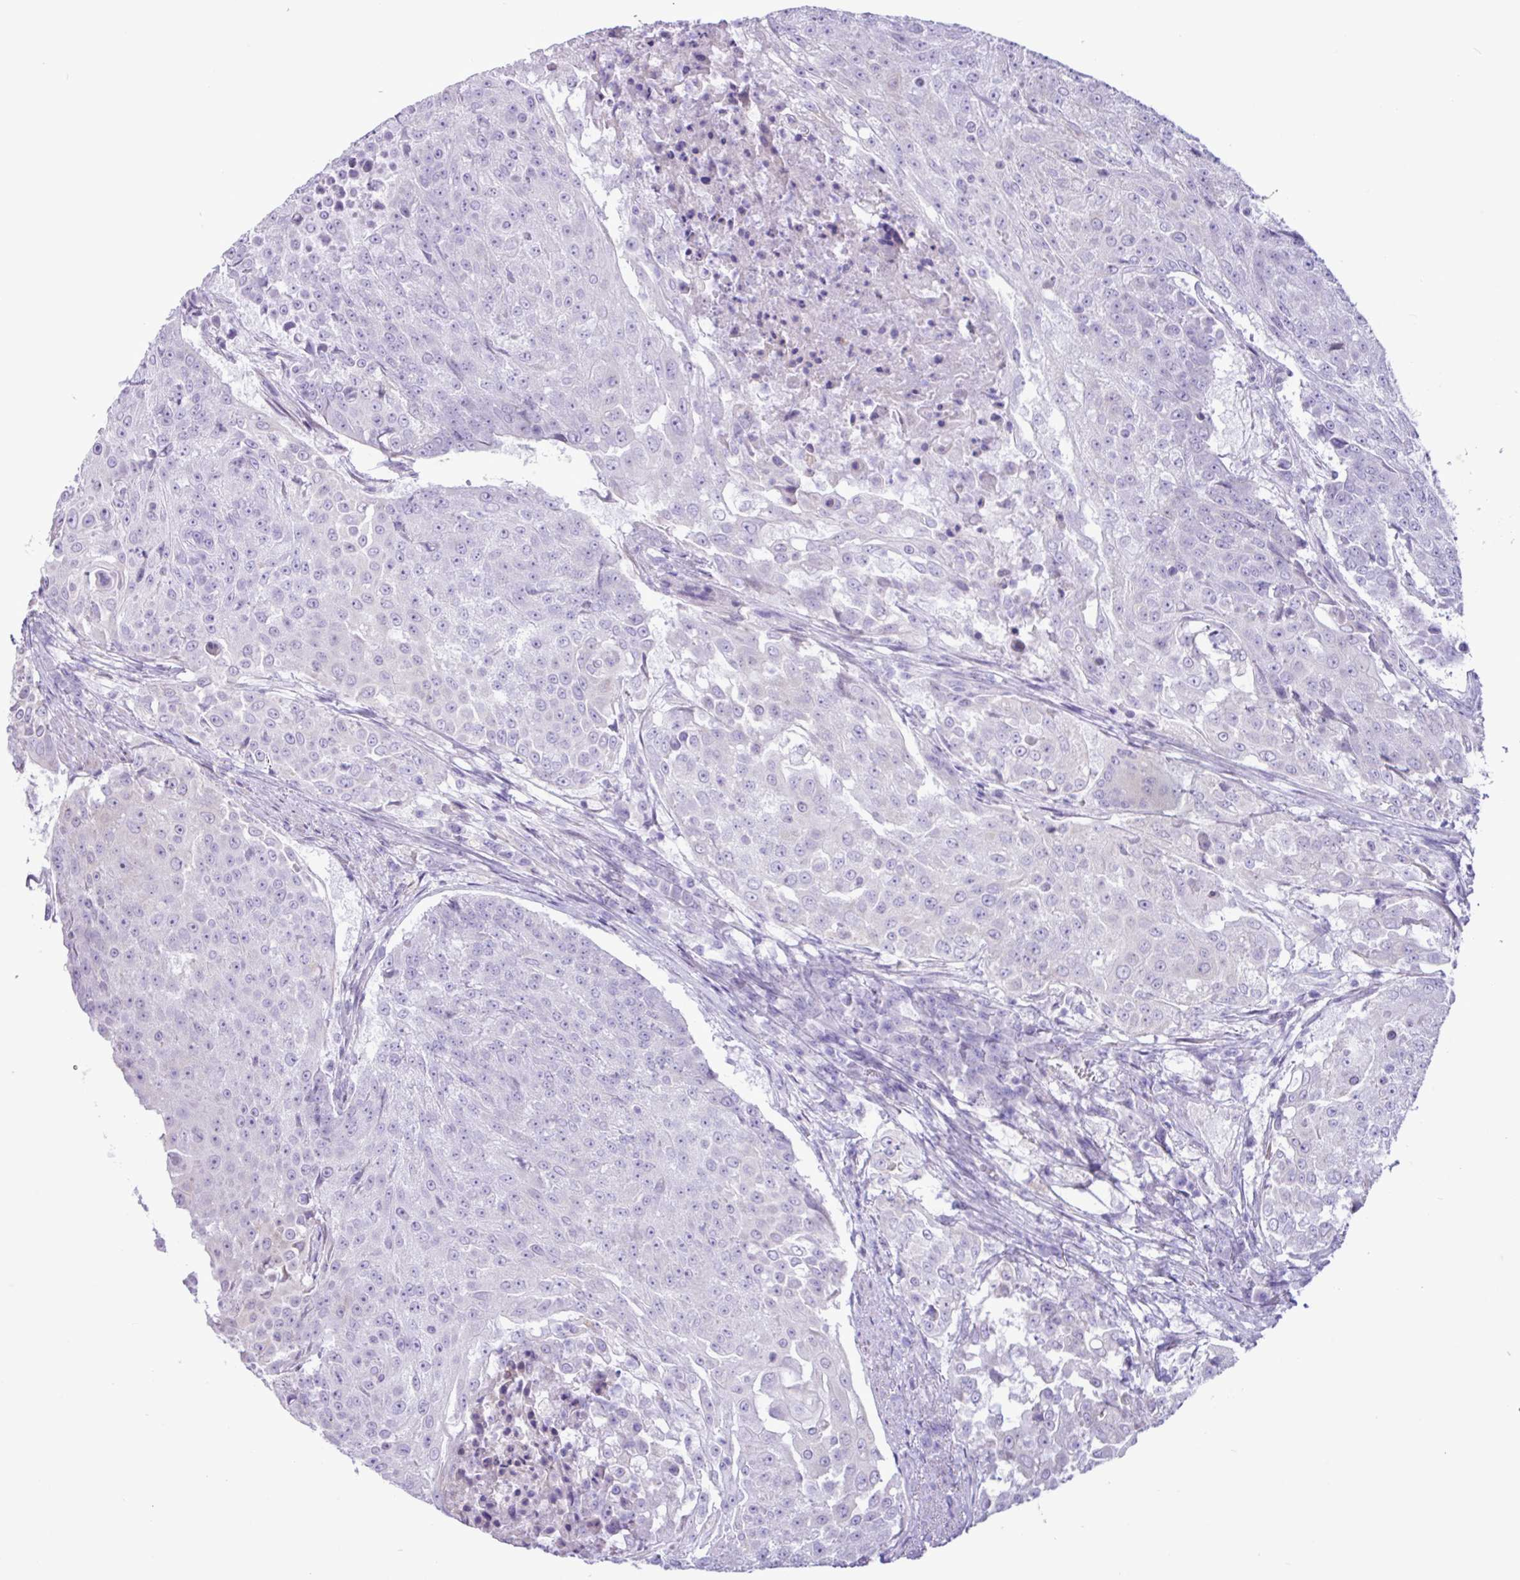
{"staining": {"intensity": "negative", "quantity": "none", "location": "none"}, "tissue": "urothelial cancer", "cell_type": "Tumor cells", "image_type": "cancer", "snomed": [{"axis": "morphology", "description": "Urothelial carcinoma, High grade"}, {"axis": "topography", "description": "Urinary bladder"}], "caption": "Tumor cells show no significant protein expression in urothelial carcinoma (high-grade). (Stains: DAB IHC with hematoxylin counter stain, Microscopy: brightfield microscopy at high magnification).", "gene": "SLC38A1", "patient": {"sex": "female", "age": 63}}